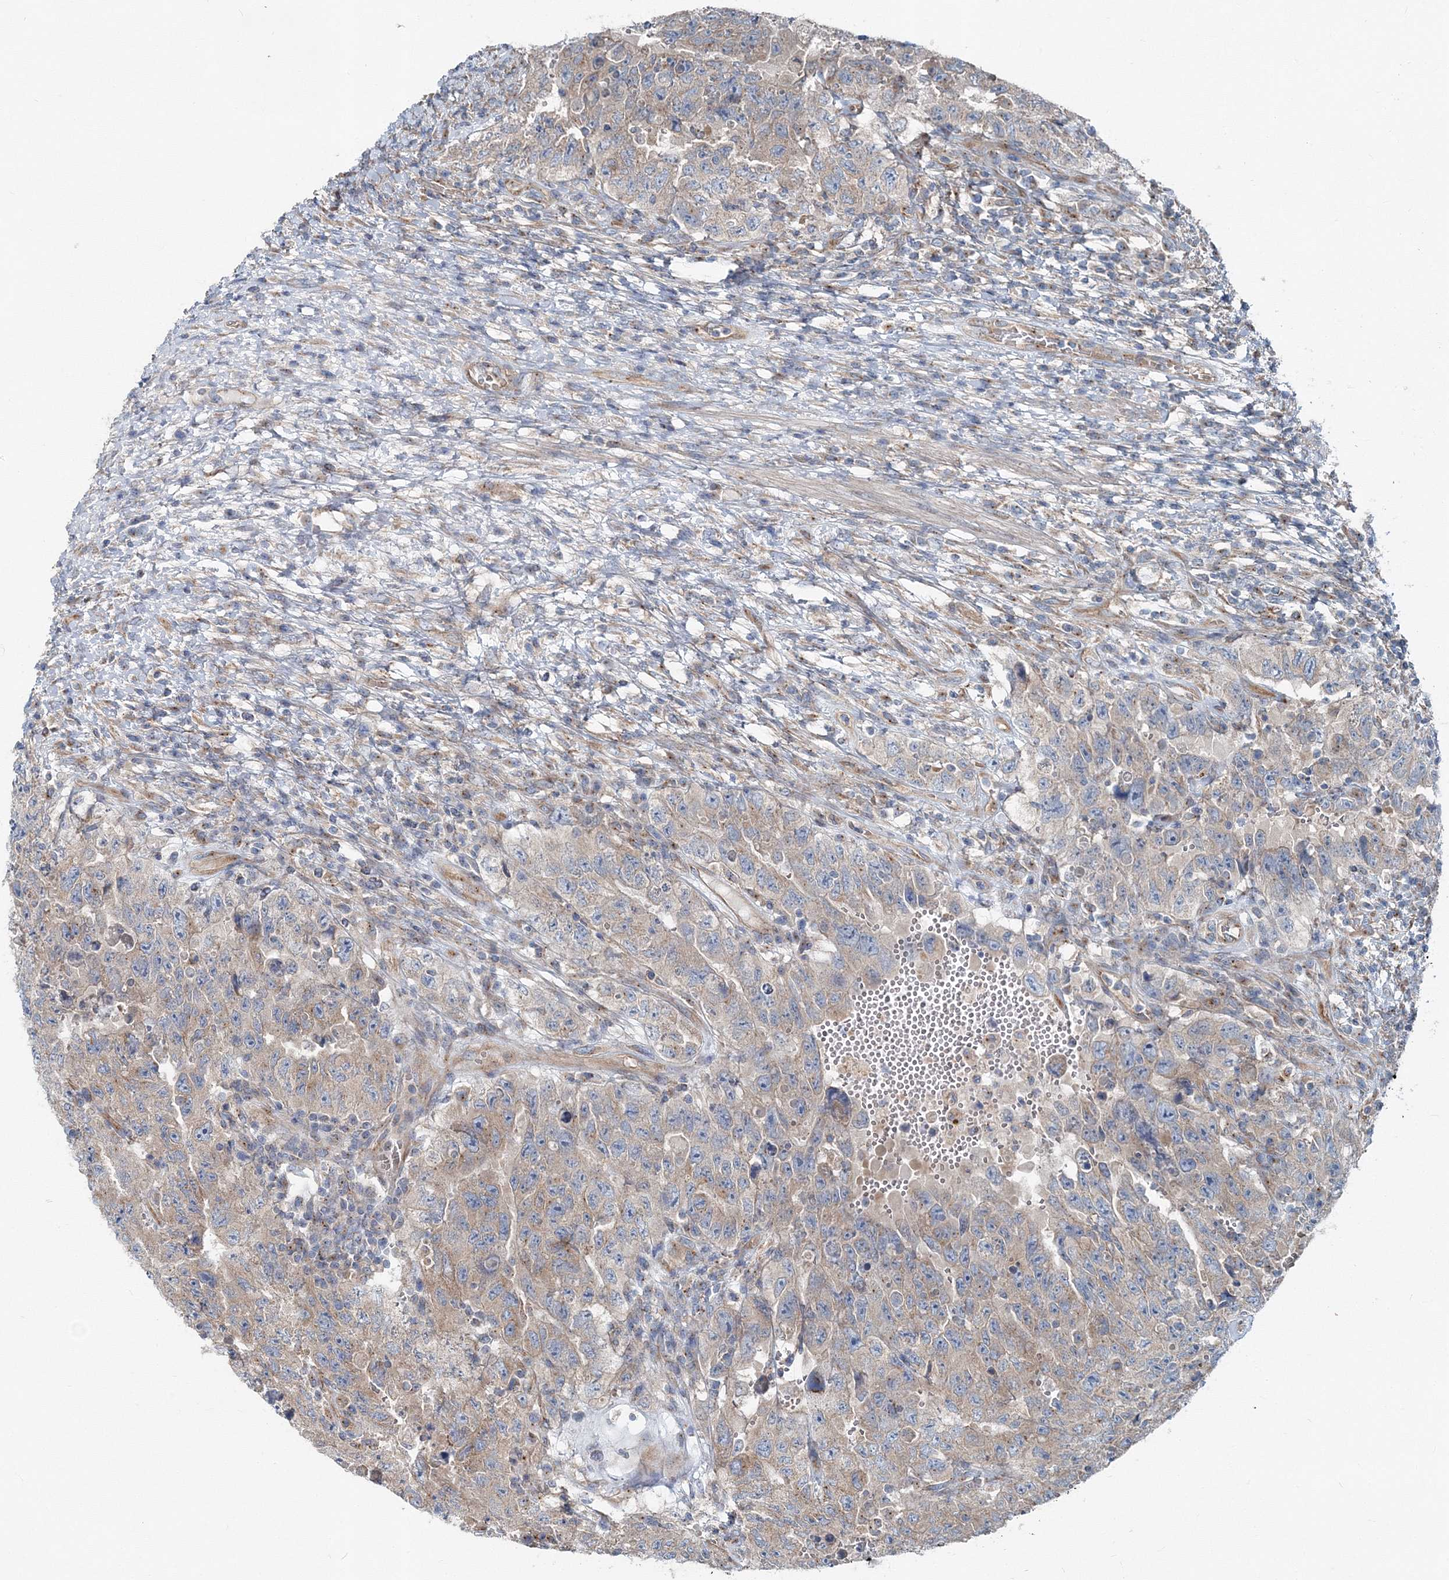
{"staining": {"intensity": "weak", "quantity": ">75%", "location": "cytoplasmic/membranous"}, "tissue": "testis cancer", "cell_type": "Tumor cells", "image_type": "cancer", "snomed": [{"axis": "morphology", "description": "Carcinoma, Embryonal, NOS"}, {"axis": "topography", "description": "Testis"}], "caption": "IHC (DAB) staining of human embryonal carcinoma (testis) displays weak cytoplasmic/membranous protein staining in approximately >75% of tumor cells. (DAB (3,3'-diaminobenzidine) IHC with brightfield microscopy, high magnification).", "gene": "MPHOSPH9", "patient": {"sex": "male", "age": 26}}